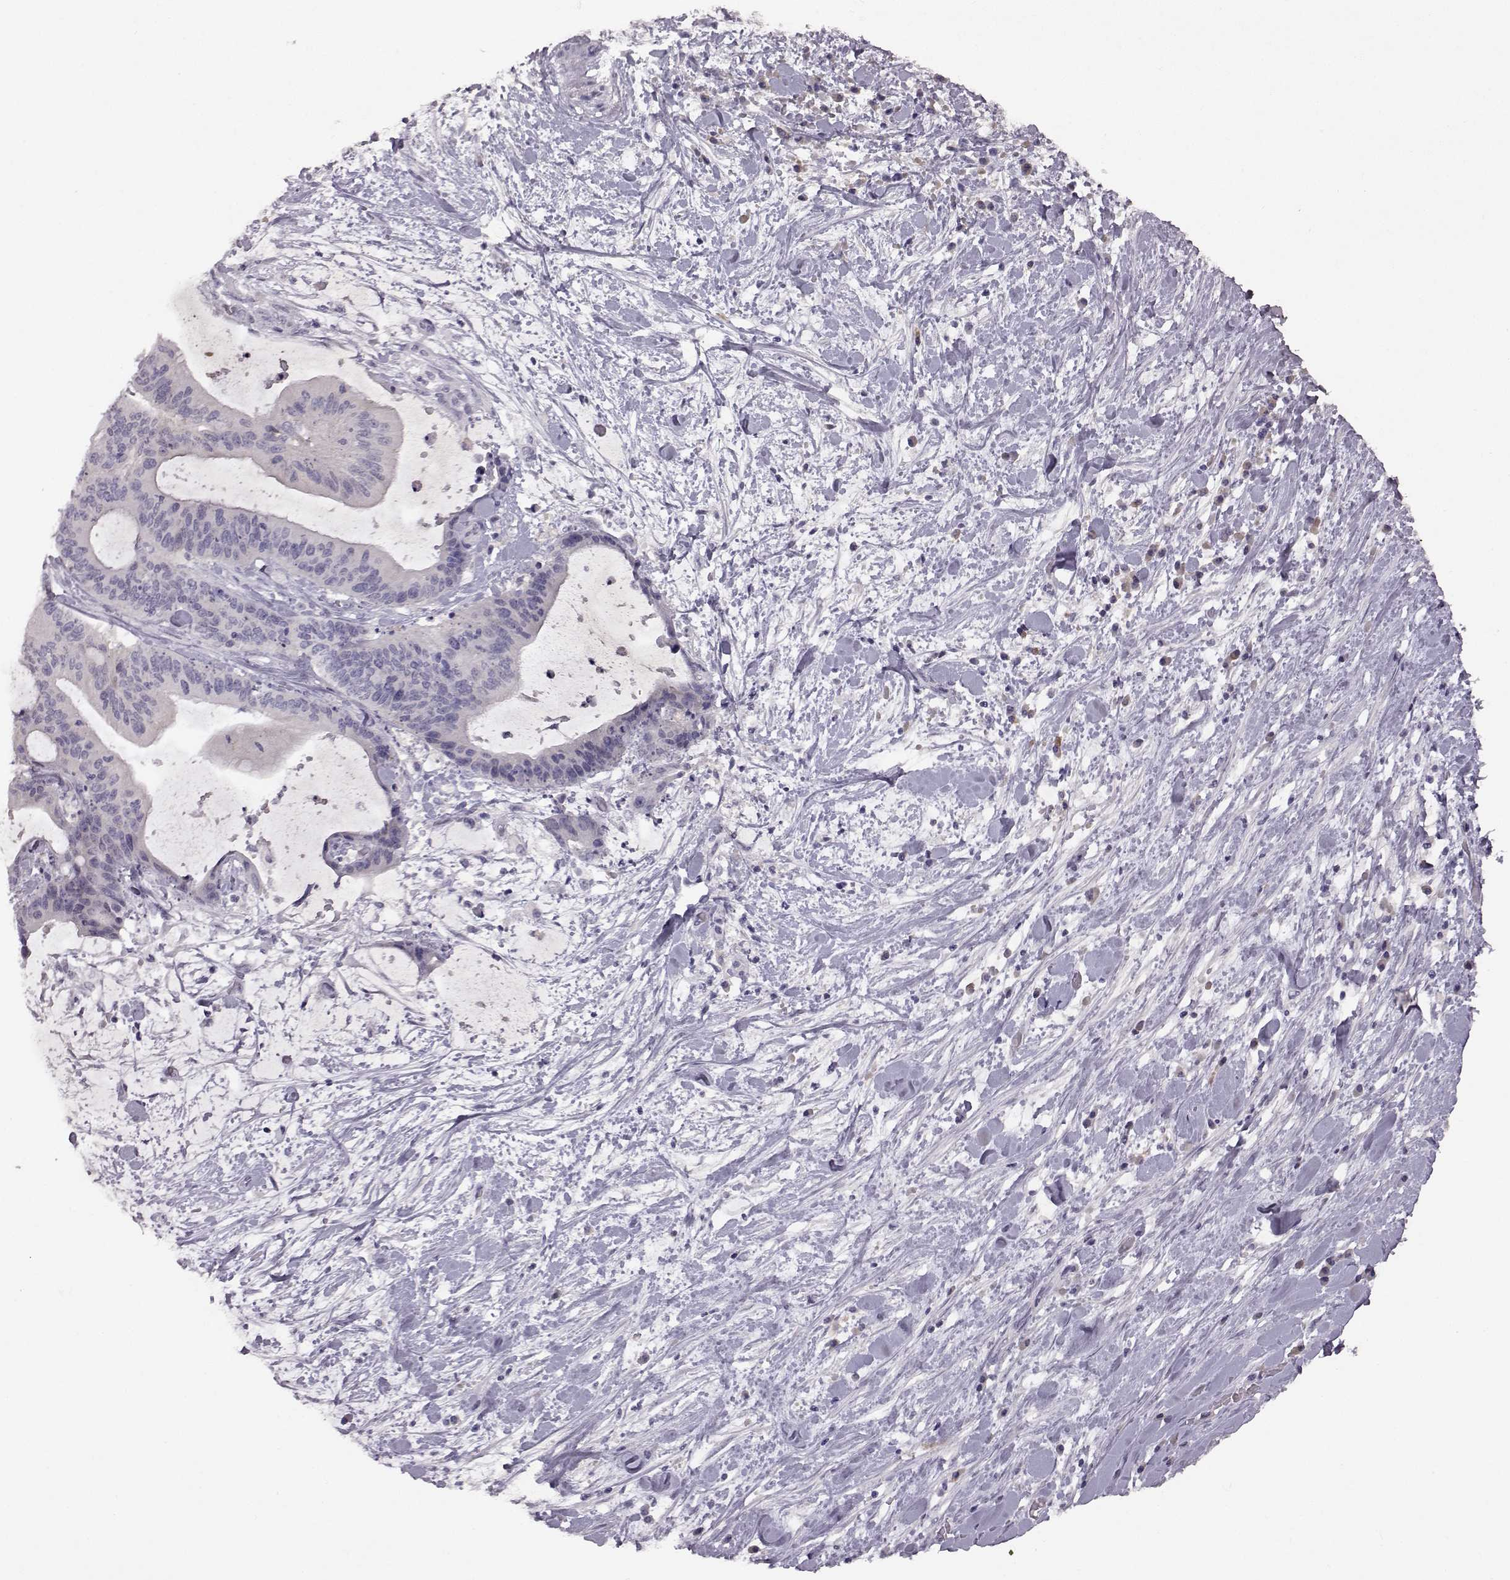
{"staining": {"intensity": "negative", "quantity": "none", "location": "none"}, "tissue": "liver cancer", "cell_type": "Tumor cells", "image_type": "cancer", "snomed": [{"axis": "morphology", "description": "Cholangiocarcinoma"}, {"axis": "topography", "description": "Liver"}], "caption": "An IHC image of liver cancer (cholangiocarcinoma) is shown. There is no staining in tumor cells of liver cancer (cholangiocarcinoma).", "gene": "SPAG17", "patient": {"sex": "female", "age": 73}}